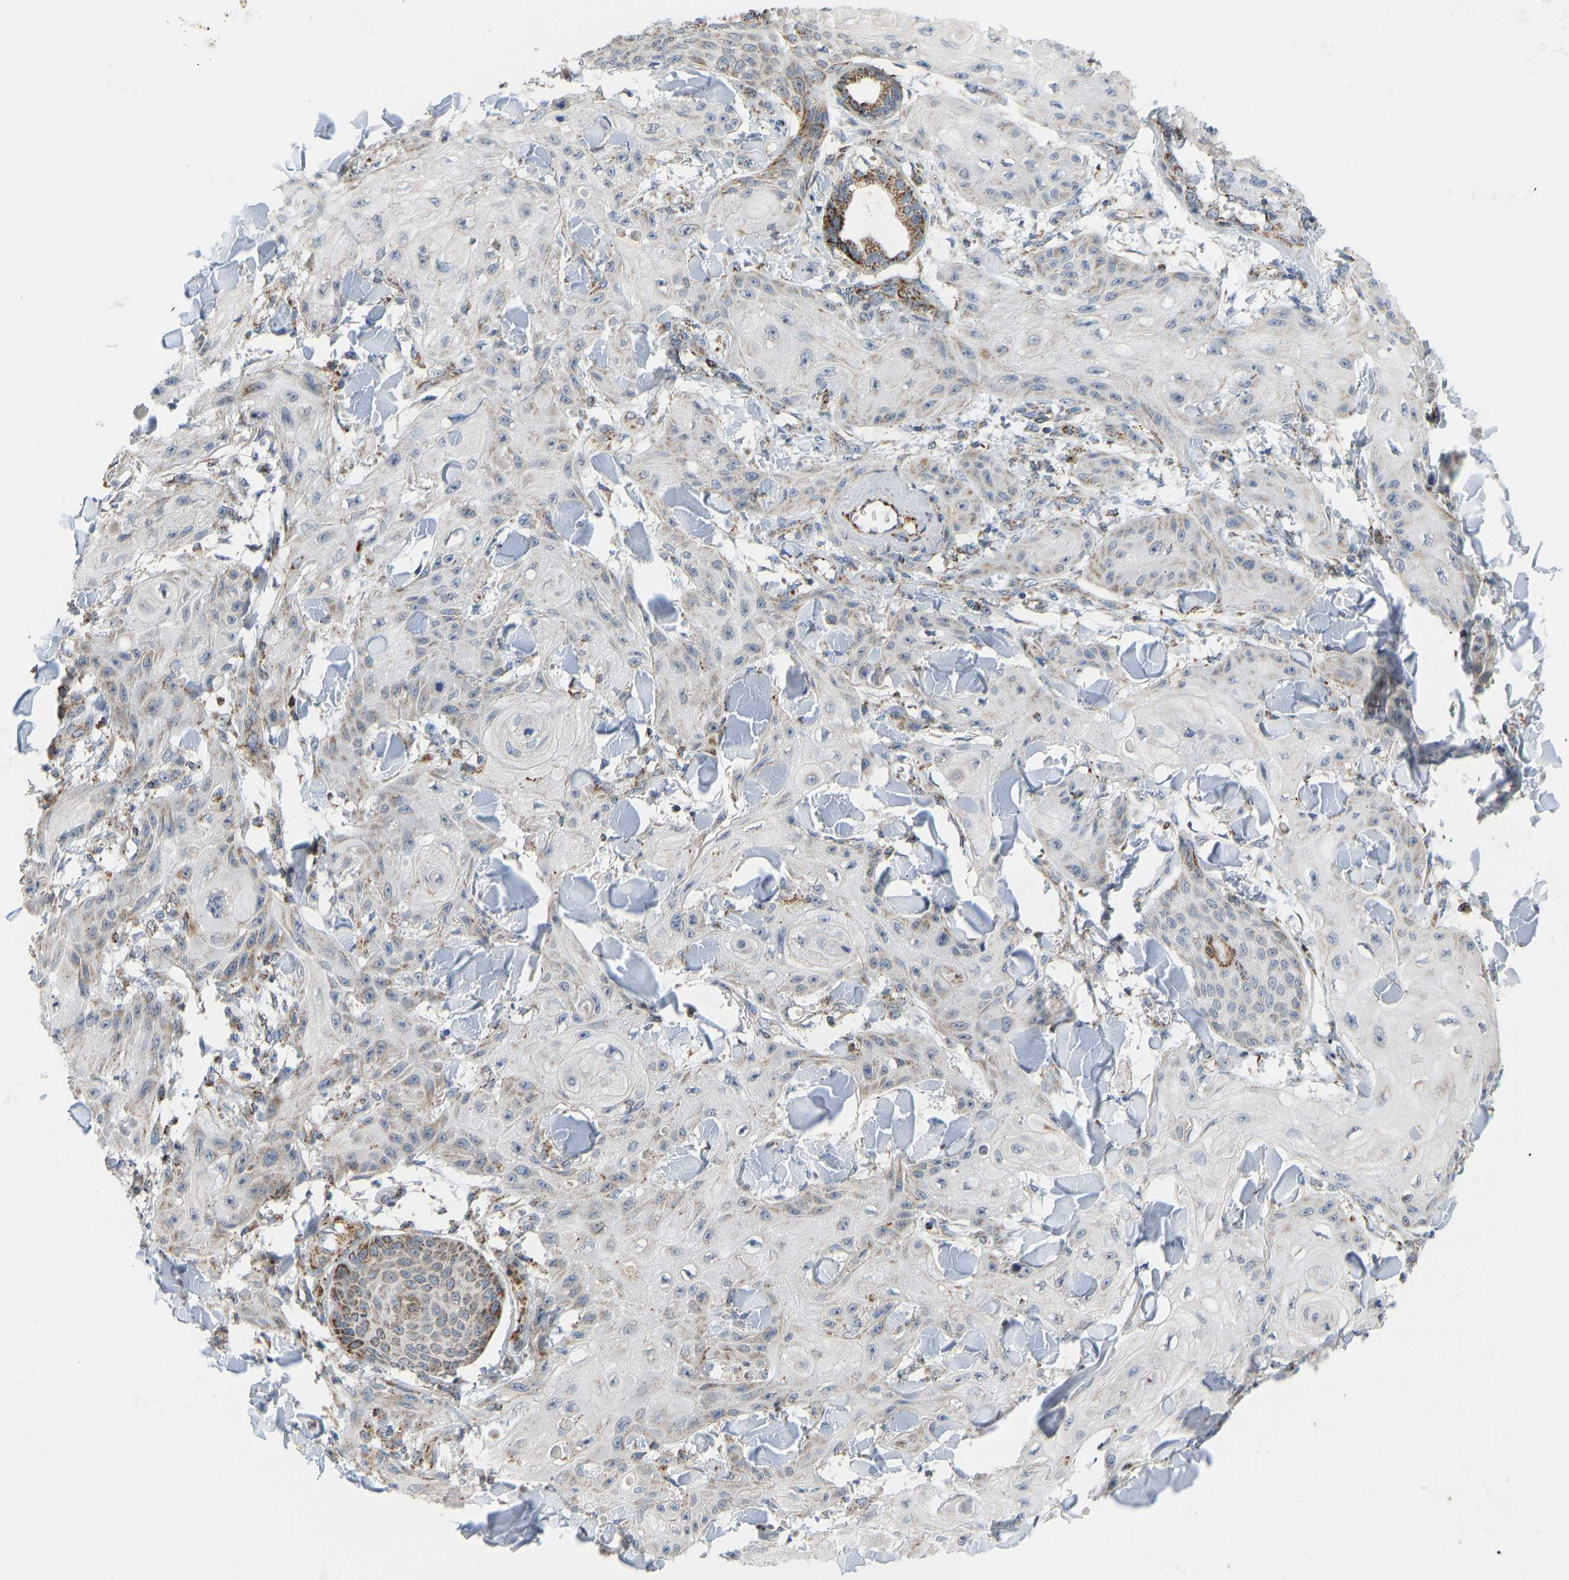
{"staining": {"intensity": "weak", "quantity": "25%-75%", "location": "cytoplasmic/membranous"}, "tissue": "skin cancer", "cell_type": "Tumor cells", "image_type": "cancer", "snomed": [{"axis": "morphology", "description": "Squamous cell carcinoma, NOS"}, {"axis": "topography", "description": "Skin"}], "caption": "Protein staining of skin cancer tissue demonstrates weak cytoplasmic/membranous expression in approximately 25%-75% of tumor cells.", "gene": "GPSM2", "patient": {"sex": "male", "age": 74}}